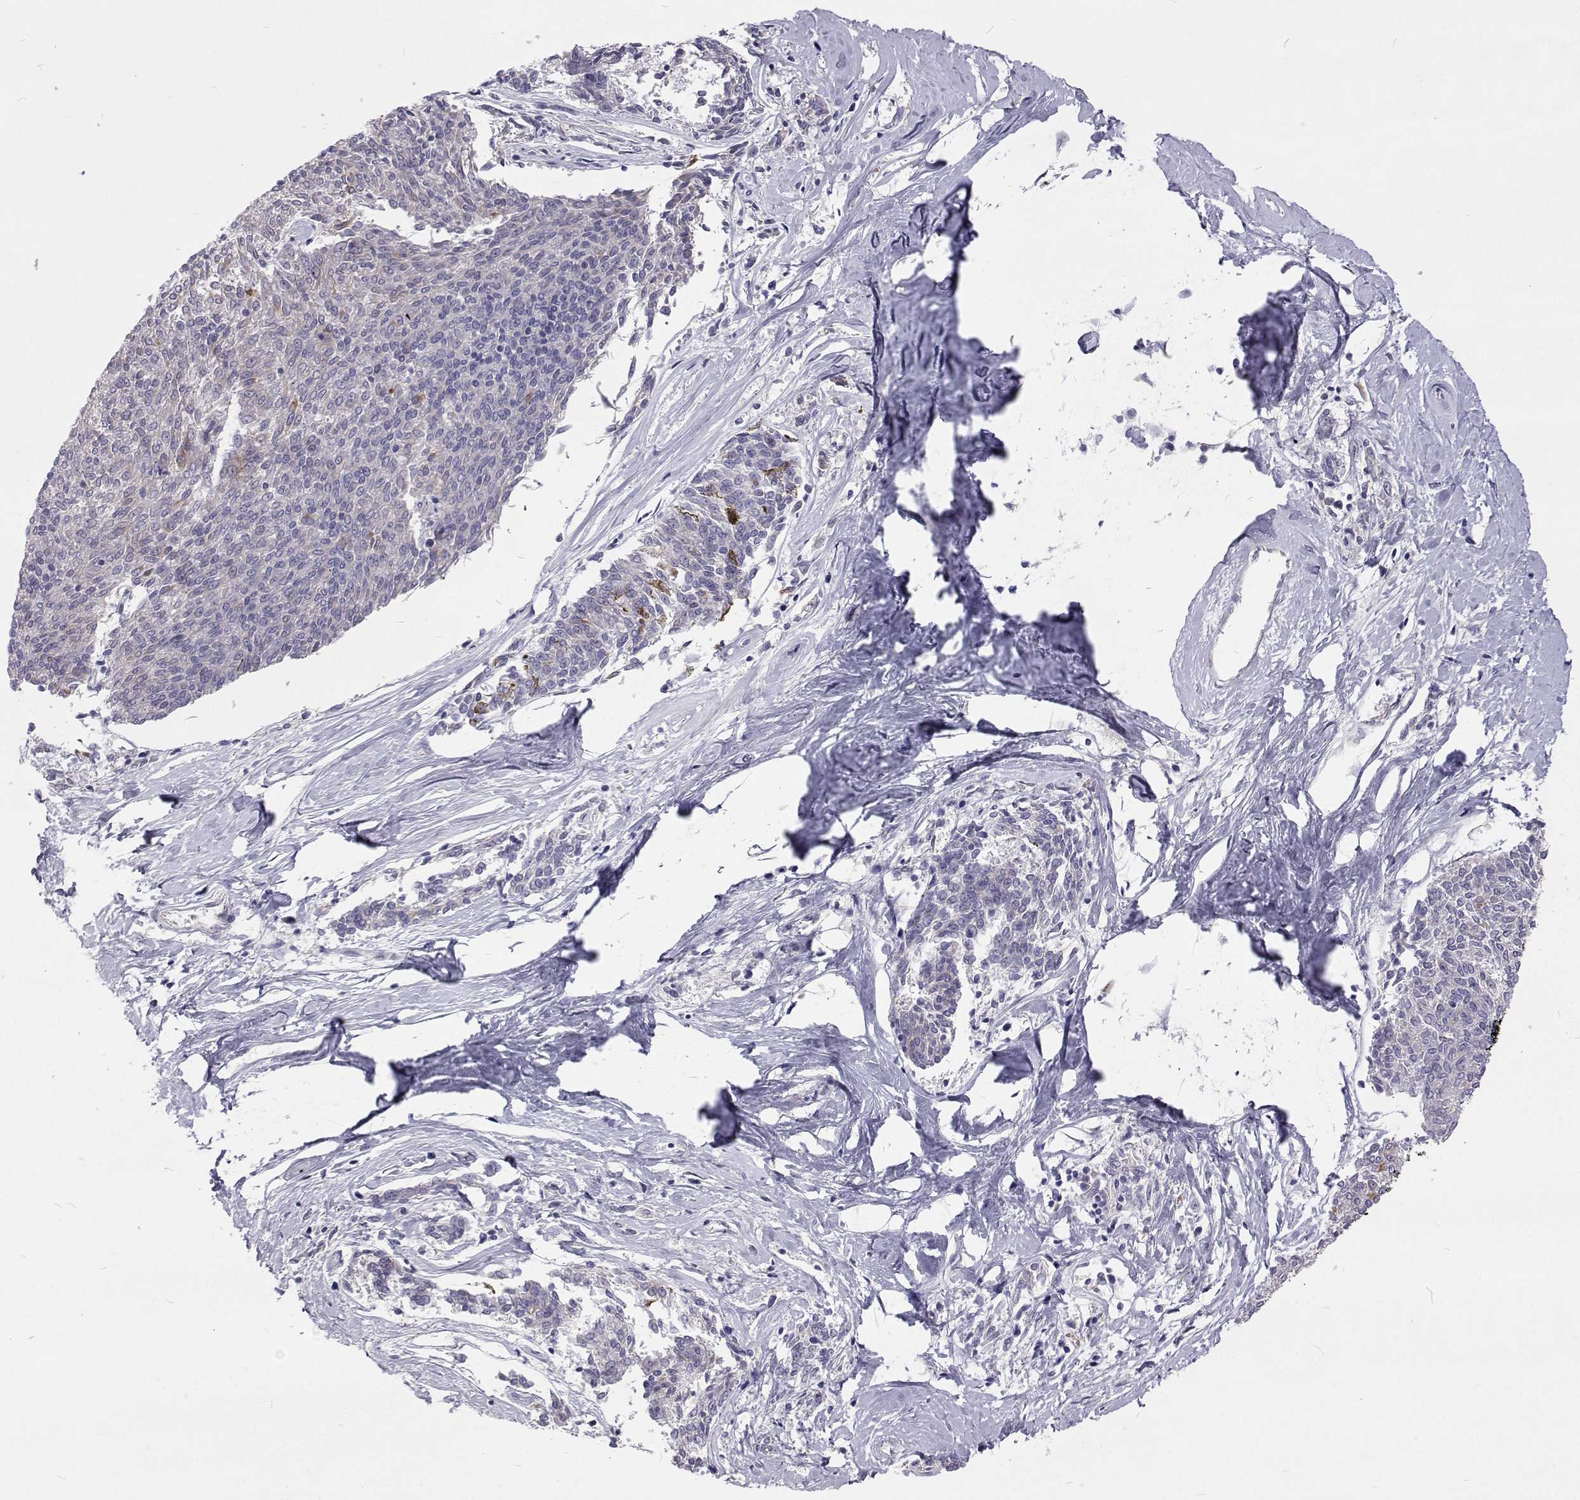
{"staining": {"intensity": "negative", "quantity": "none", "location": "none"}, "tissue": "melanoma", "cell_type": "Tumor cells", "image_type": "cancer", "snomed": [{"axis": "morphology", "description": "Malignant melanoma, NOS"}, {"axis": "topography", "description": "Skin"}], "caption": "This is an immunohistochemistry histopathology image of melanoma. There is no expression in tumor cells.", "gene": "NPR3", "patient": {"sex": "female", "age": 72}}